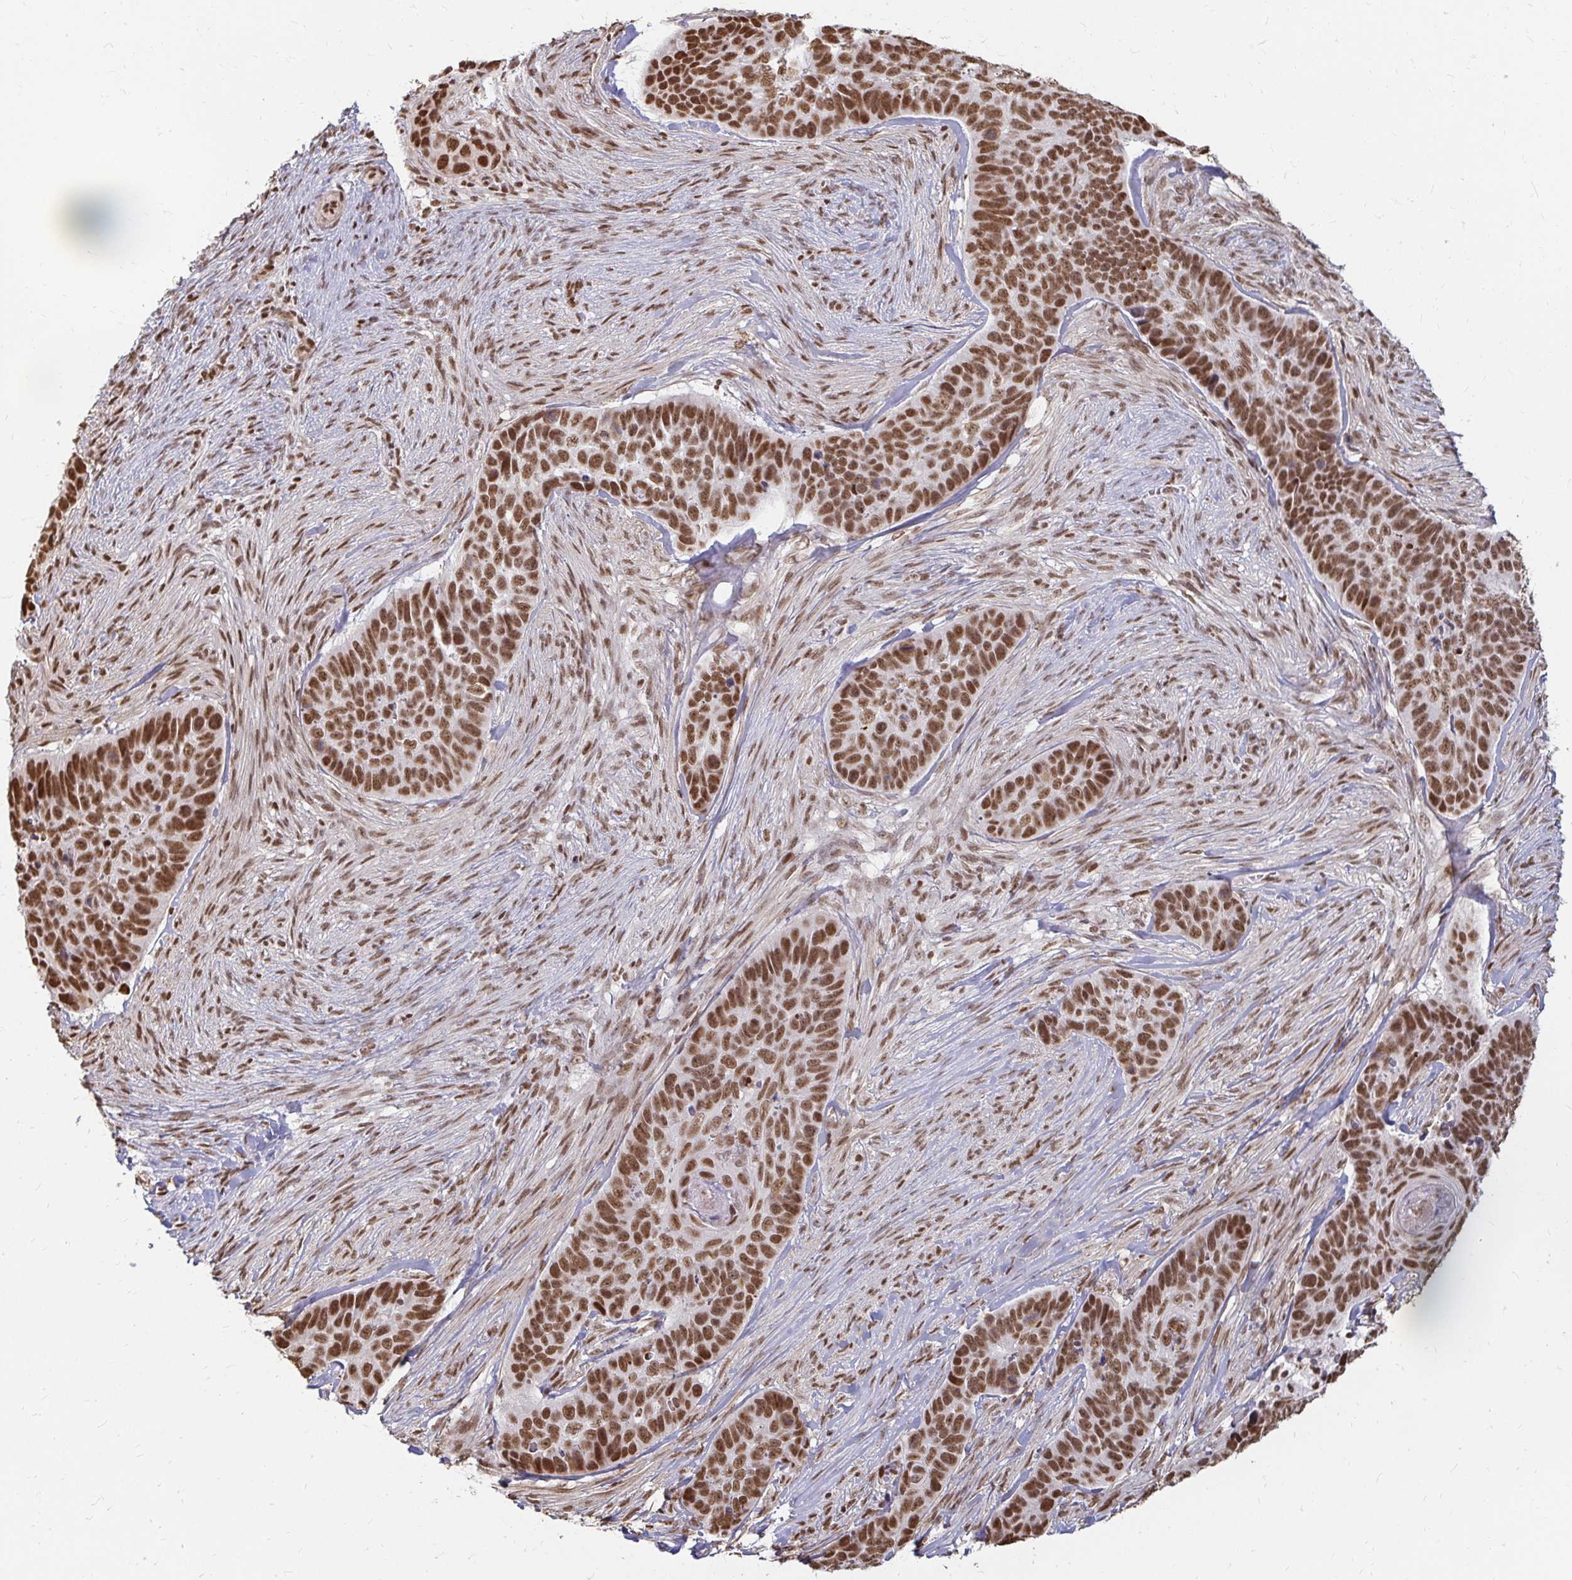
{"staining": {"intensity": "strong", "quantity": ">75%", "location": "nuclear"}, "tissue": "skin cancer", "cell_type": "Tumor cells", "image_type": "cancer", "snomed": [{"axis": "morphology", "description": "Basal cell carcinoma"}, {"axis": "topography", "description": "Skin"}], "caption": "Skin basal cell carcinoma stained with a brown dye demonstrates strong nuclear positive expression in about >75% of tumor cells.", "gene": "HNRNPU", "patient": {"sex": "female", "age": 82}}